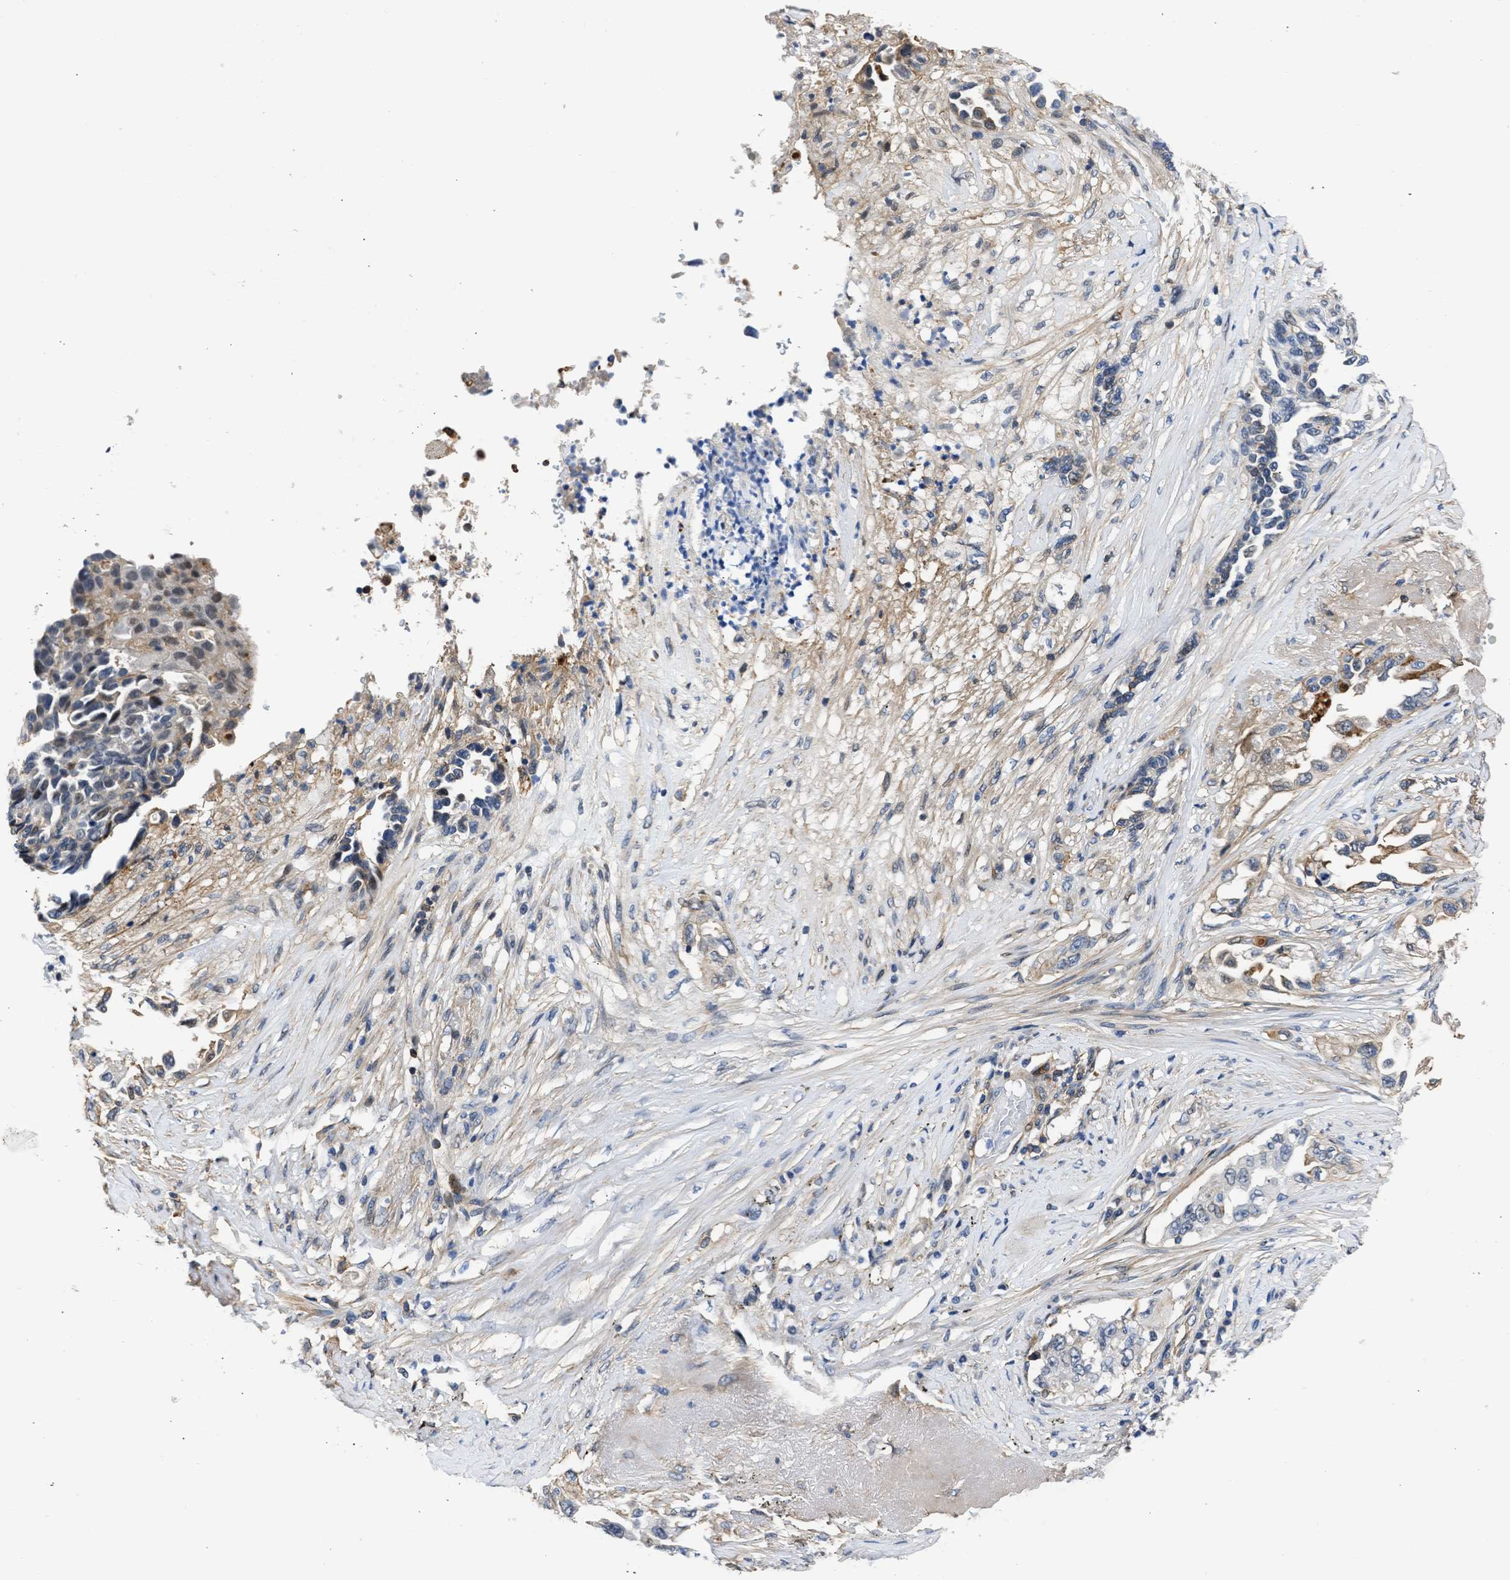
{"staining": {"intensity": "weak", "quantity": "<25%", "location": "cytoplasmic/membranous"}, "tissue": "lung cancer", "cell_type": "Tumor cells", "image_type": "cancer", "snomed": [{"axis": "morphology", "description": "Adenocarcinoma, NOS"}, {"axis": "topography", "description": "Lung"}], "caption": "Tumor cells show no significant positivity in lung adenocarcinoma.", "gene": "MAS1L", "patient": {"sex": "female", "age": 51}}